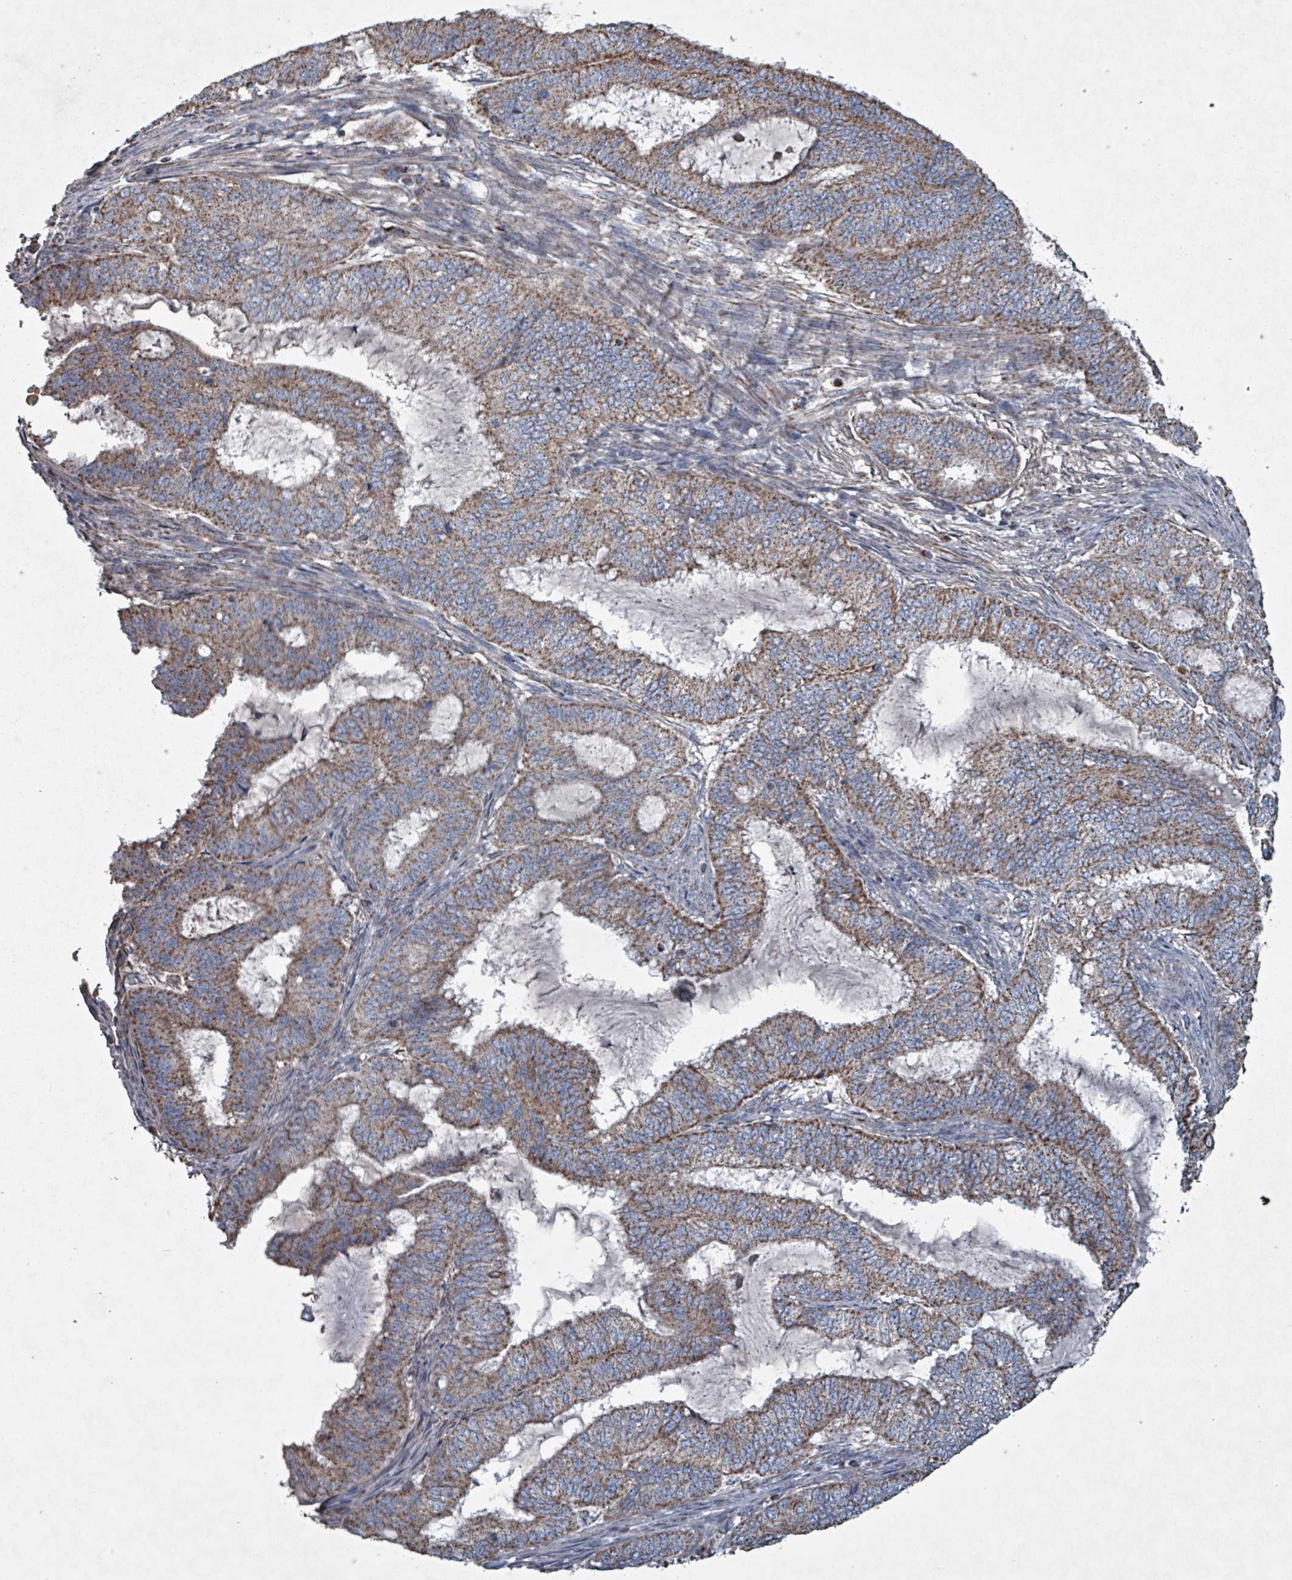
{"staining": {"intensity": "moderate", "quantity": ">75%", "location": "cytoplasmic/membranous"}, "tissue": "endometrial cancer", "cell_type": "Tumor cells", "image_type": "cancer", "snomed": [{"axis": "morphology", "description": "Adenocarcinoma, NOS"}, {"axis": "topography", "description": "Endometrium"}], "caption": "Protein staining by IHC demonstrates moderate cytoplasmic/membranous expression in about >75% of tumor cells in endometrial adenocarcinoma.", "gene": "ABHD18", "patient": {"sex": "female", "age": 51}}